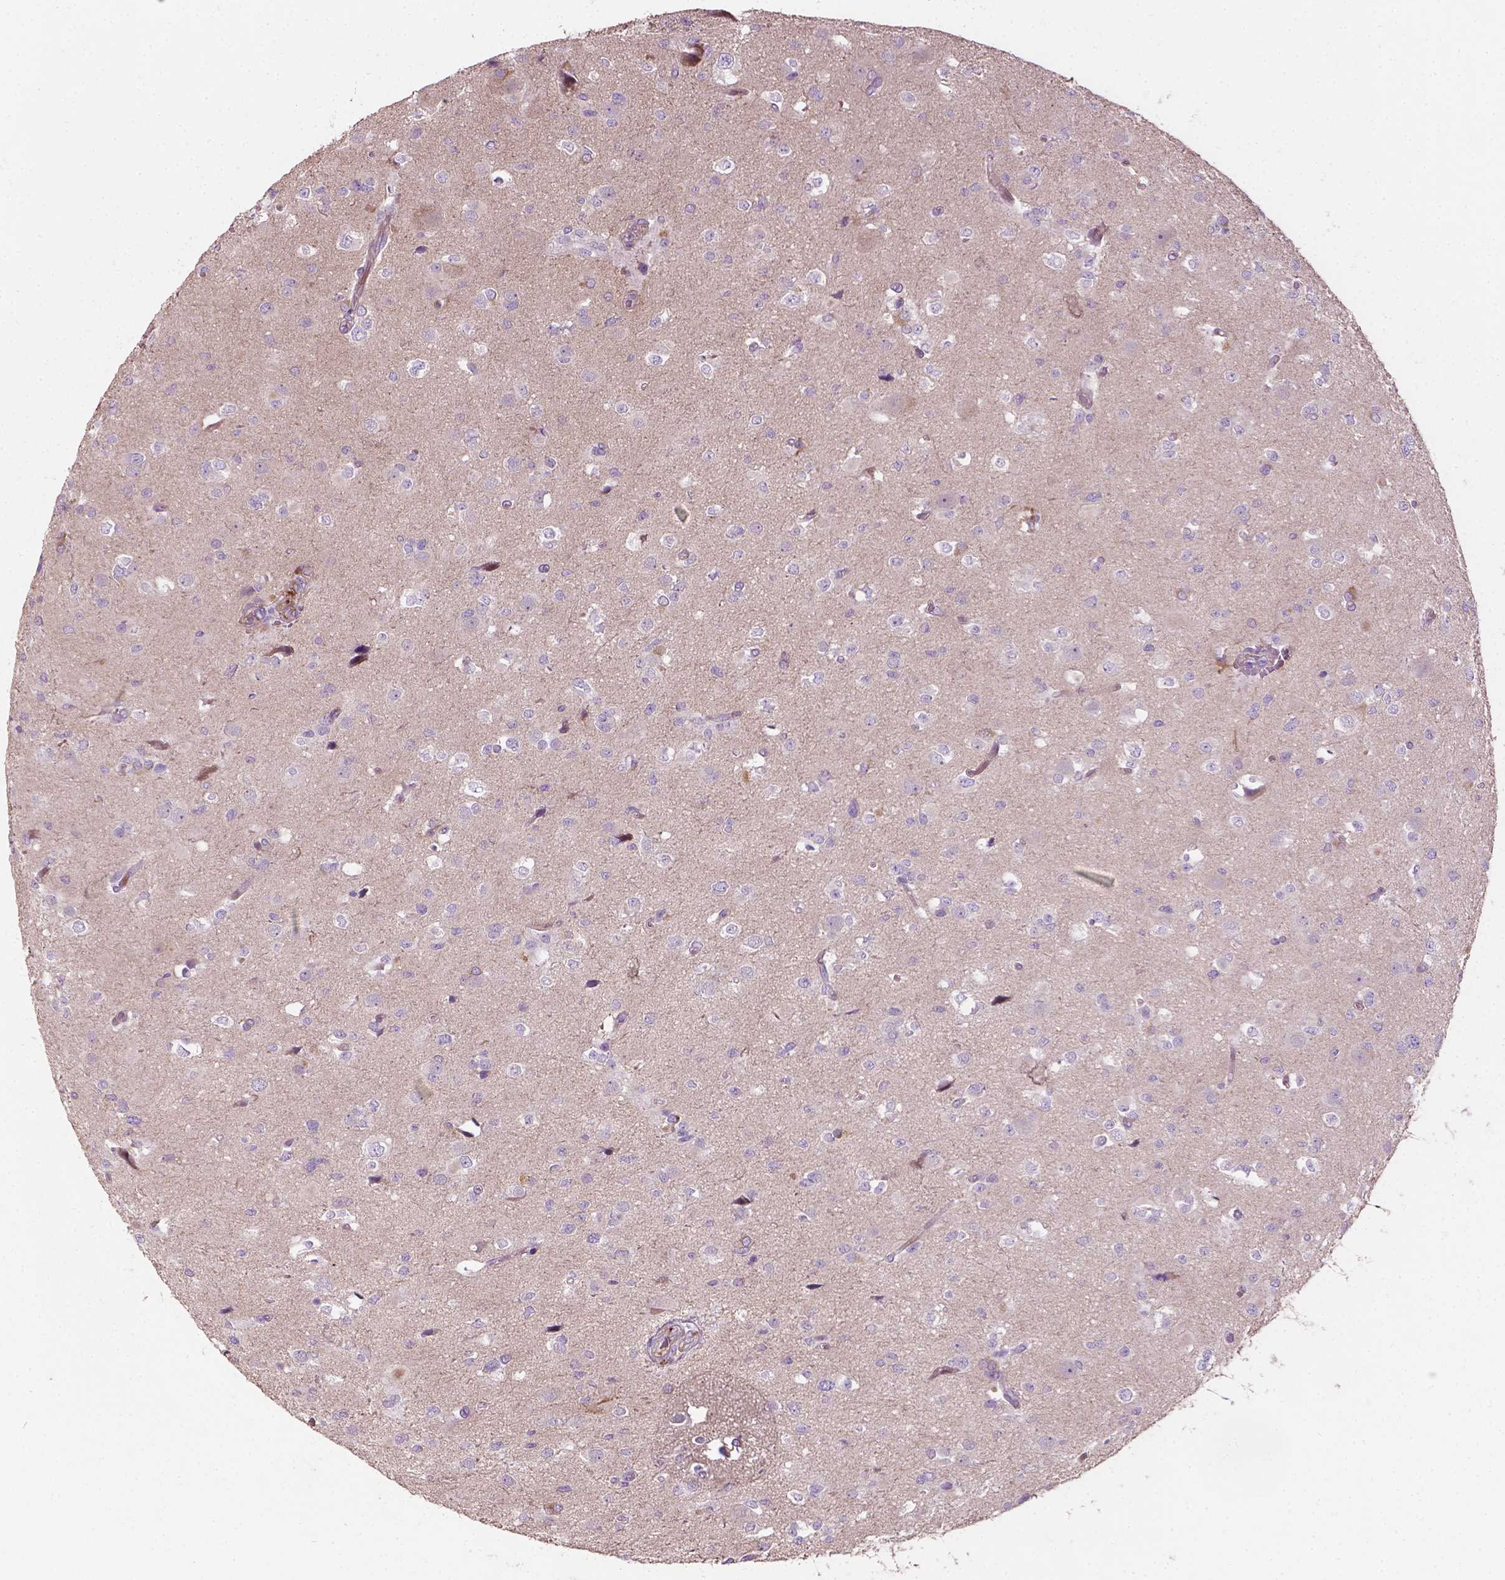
{"staining": {"intensity": "negative", "quantity": "none", "location": "none"}, "tissue": "glioma", "cell_type": "Tumor cells", "image_type": "cancer", "snomed": [{"axis": "morphology", "description": "Glioma, malignant, Low grade"}, {"axis": "topography", "description": "Brain"}], "caption": "The micrograph reveals no significant staining in tumor cells of glioma.", "gene": "PKP3", "patient": {"sex": "female", "age": 32}}